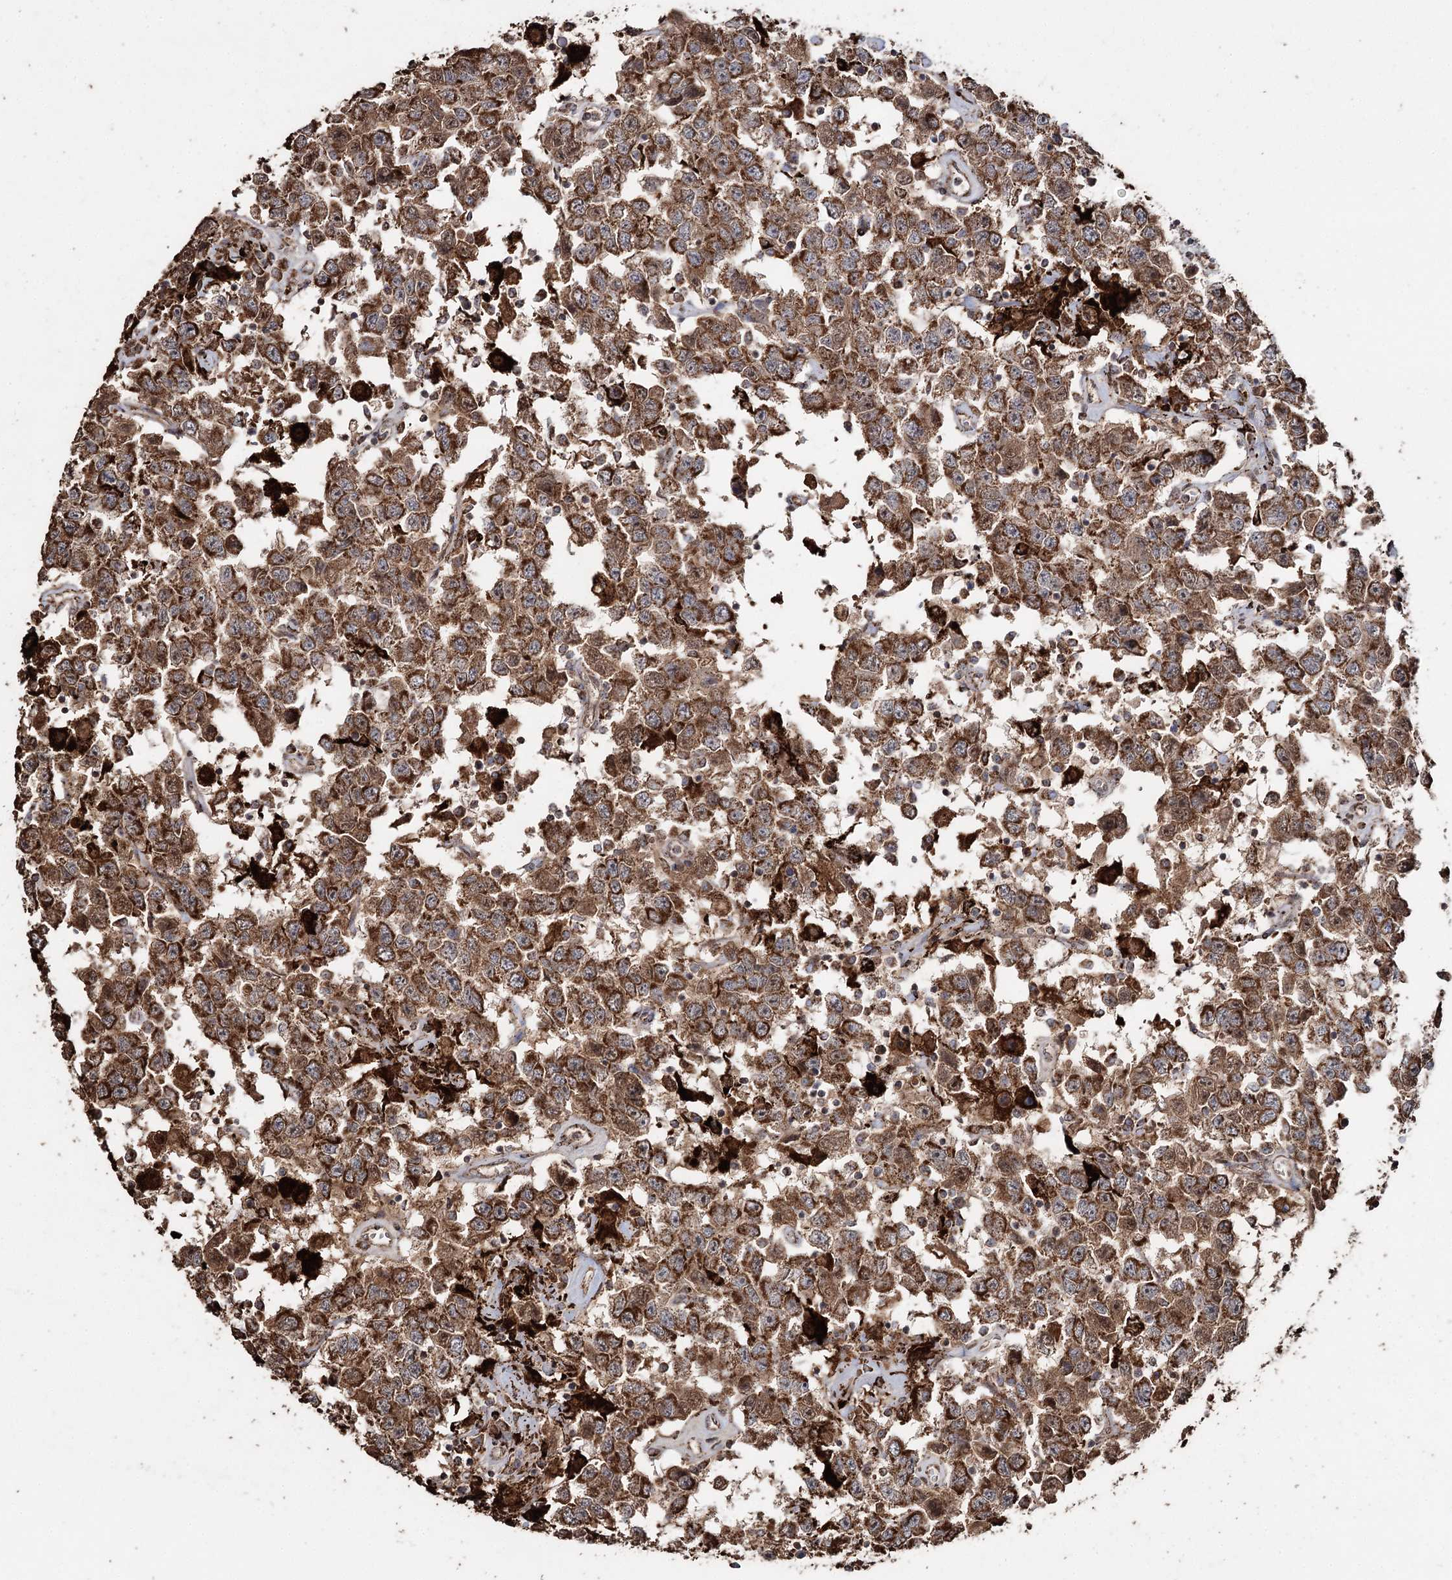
{"staining": {"intensity": "moderate", "quantity": ">75%", "location": "cytoplasmic/membranous"}, "tissue": "testis cancer", "cell_type": "Tumor cells", "image_type": "cancer", "snomed": [{"axis": "morphology", "description": "Seminoma, NOS"}, {"axis": "topography", "description": "Testis"}], "caption": "IHC of human seminoma (testis) reveals medium levels of moderate cytoplasmic/membranous expression in about >75% of tumor cells.", "gene": "SLF2", "patient": {"sex": "male", "age": 41}}